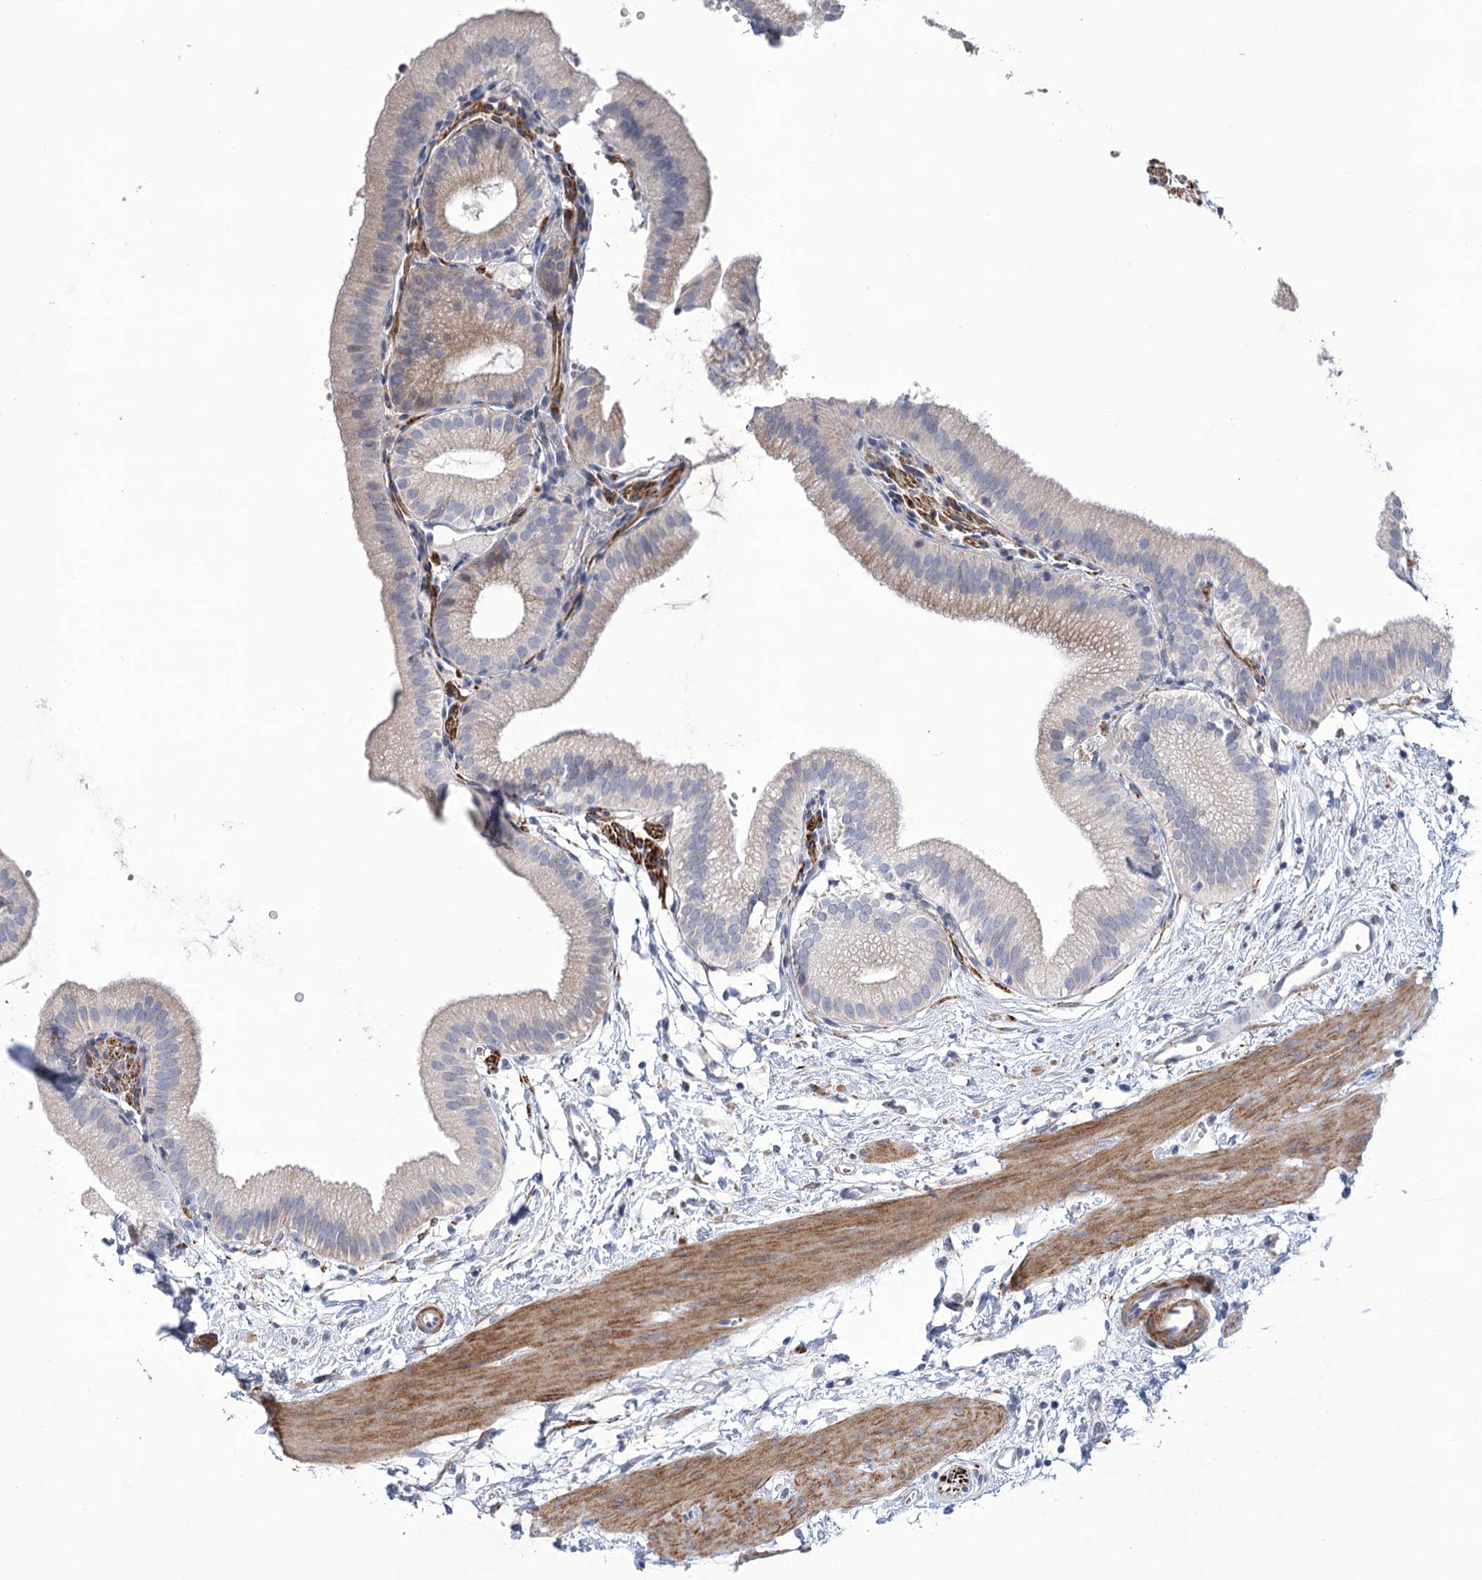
{"staining": {"intensity": "negative", "quantity": "none", "location": "none"}, "tissue": "gallbladder", "cell_type": "Glandular cells", "image_type": "normal", "snomed": [{"axis": "morphology", "description": "Normal tissue, NOS"}, {"axis": "topography", "description": "Gallbladder"}], "caption": "Immunohistochemistry of unremarkable human gallbladder reveals no expression in glandular cells. The staining was performed using DAB to visualize the protein expression in brown, while the nuclei were stained in blue with hematoxylin (Magnification: 20x).", "gene": "ANGPTL3", "patient": {"sex": "male", "age": 55}}